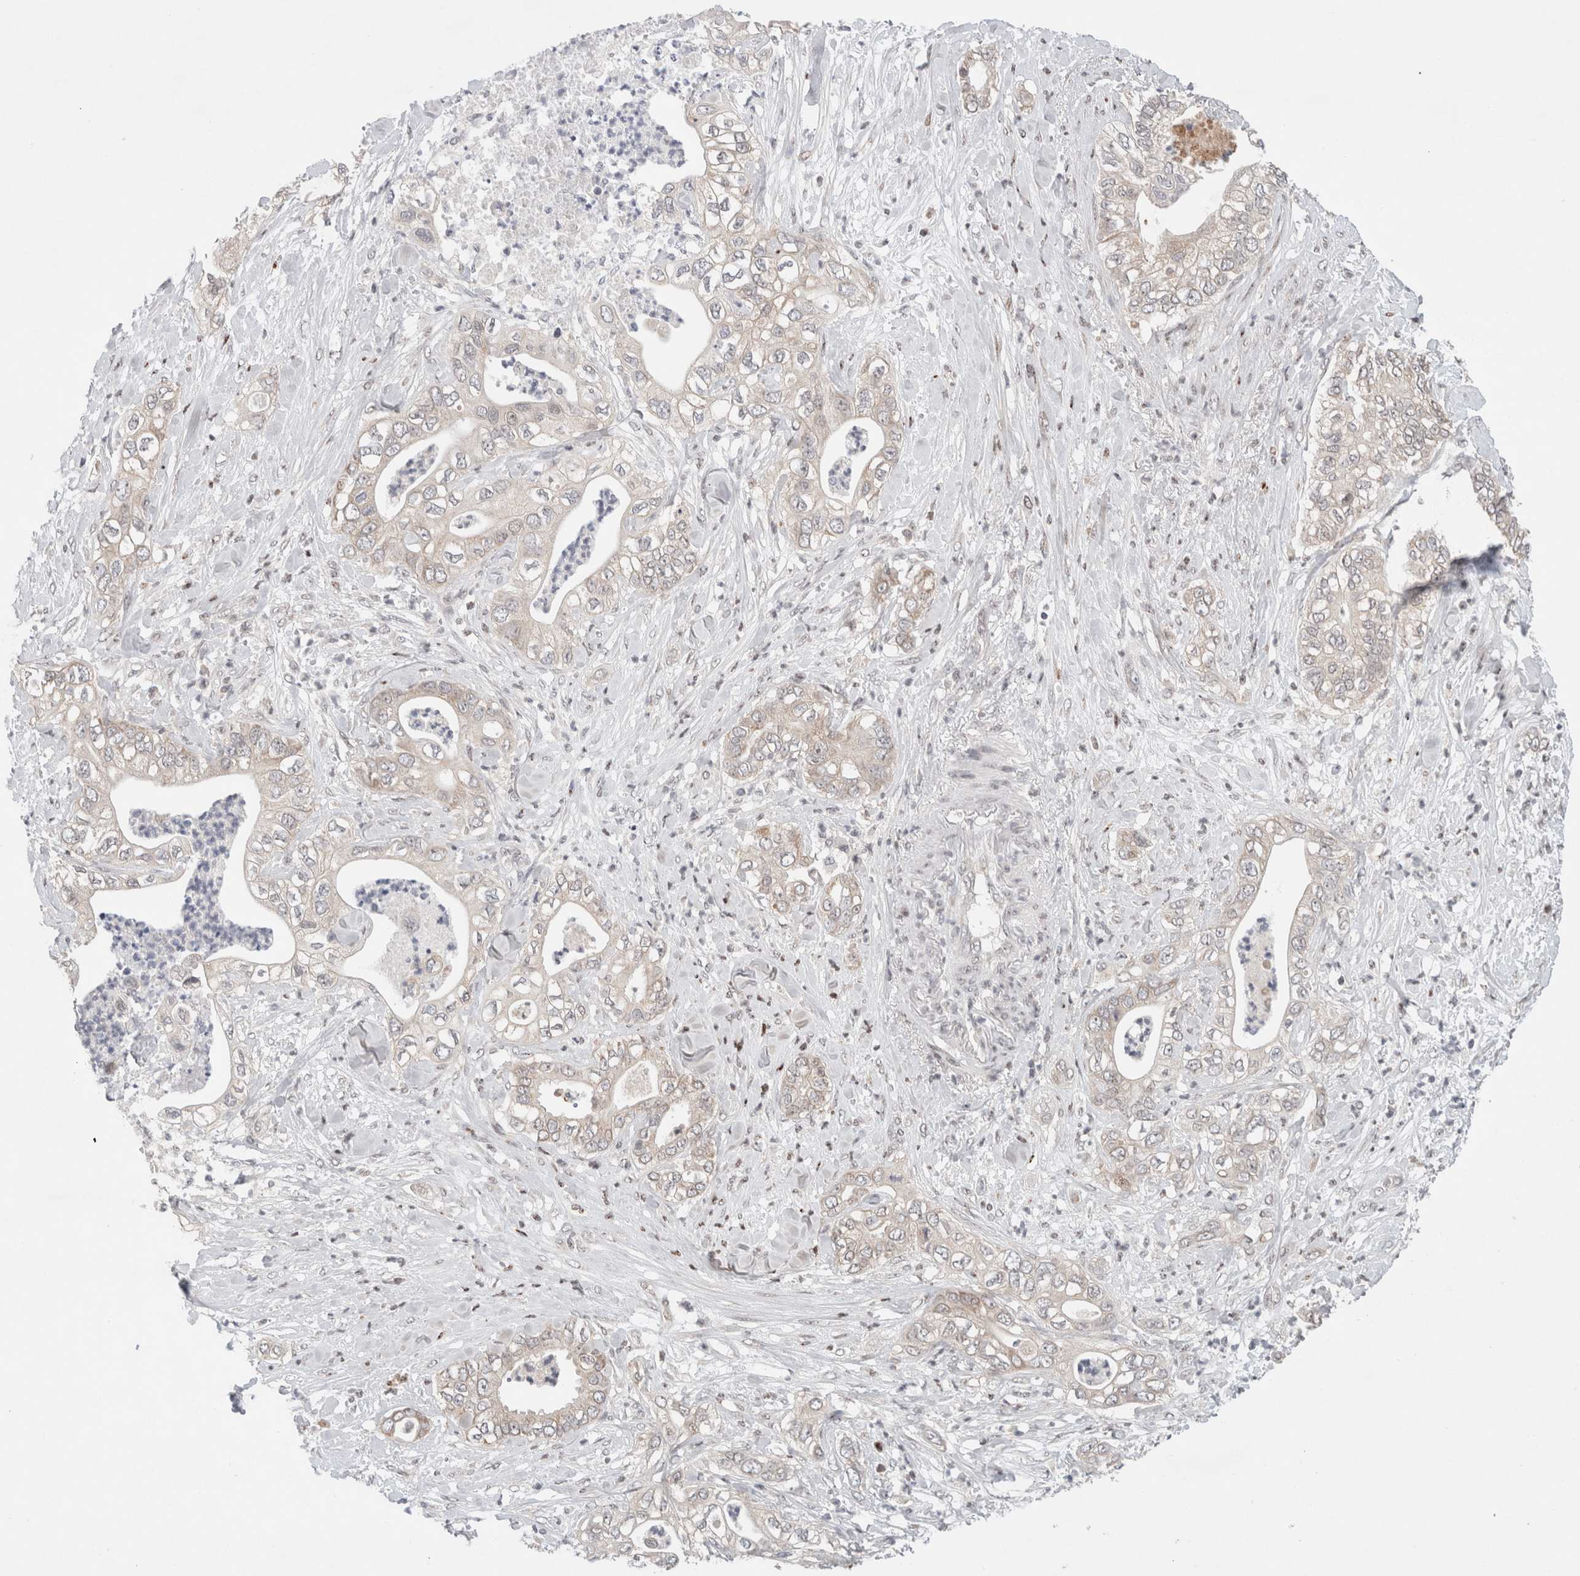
{"staining": {"intensity": "weak", "quantity": "<25%", "location": "cytoplasmic/membranous"}, "tissue": "pancreatic cancer", "cell_type": "Tumor cells", "image_type": "cancer", "snomed": [{"axis": "morphology", "description": "Adenocarcinoma, NOS"}, {"axis": "topography", "description": "Pancreas"}], "caption": "Tumor cells are negative for protein expression in human pancreatic adenocarcinoma.", "gene": "ERI3", "patient": {"sex": "female", "age": 78}}